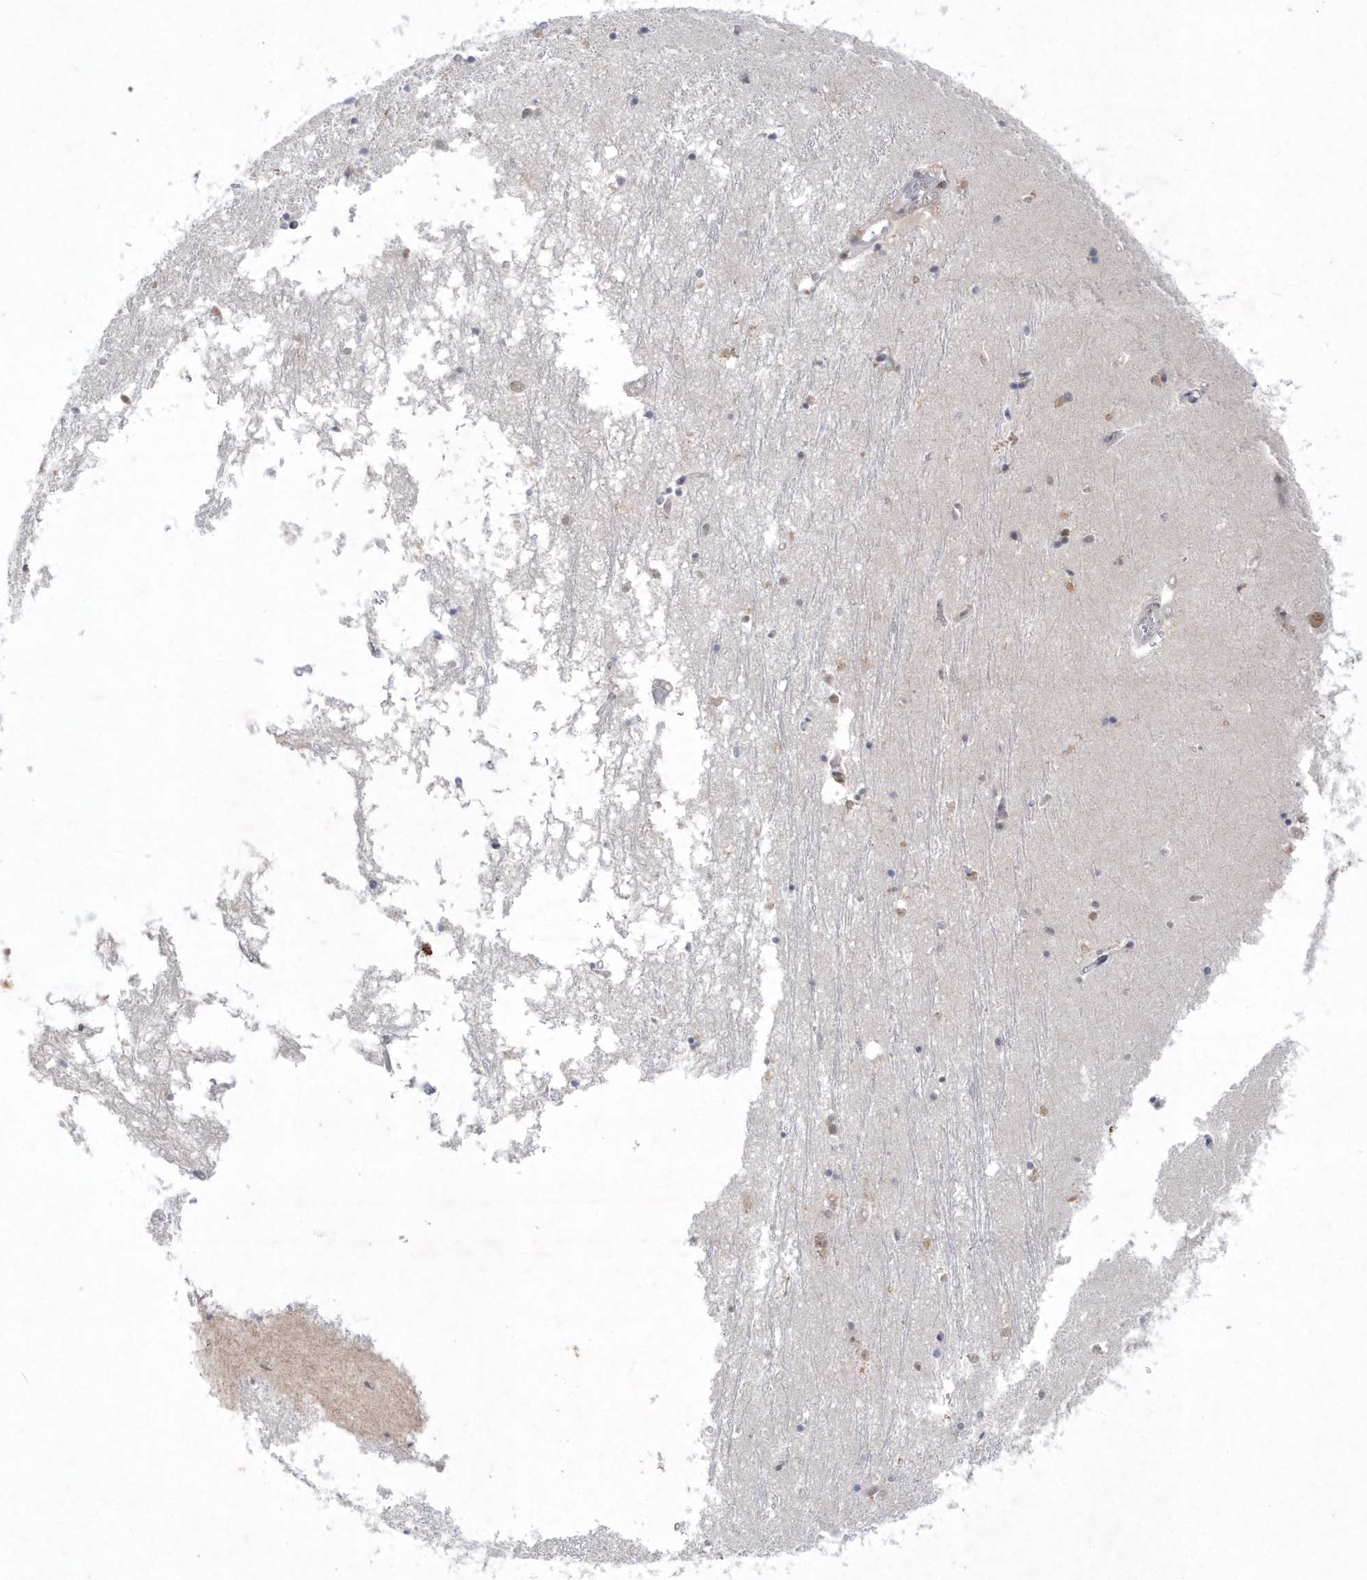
{"staining": {"intensity": "moderate", "quantity": "<25%", "location": "nuclear"}, "tissue": "hippocampus", "cell_type": "Glial cells", "image_type": "normal", "snomed": [{"axis": "morphology", "description": "Normal tissue, NOS"}, {"axis": "topography", "description": "Hippocampus"}], "caption": "Unremarkable hippocampus demonstrates moderate nuclear positivity in approximately <25% of glial cells, visualized by immunohistochemistry.", "gene": "CPSF3", "patient": {"sex": "male", "age": 70}}